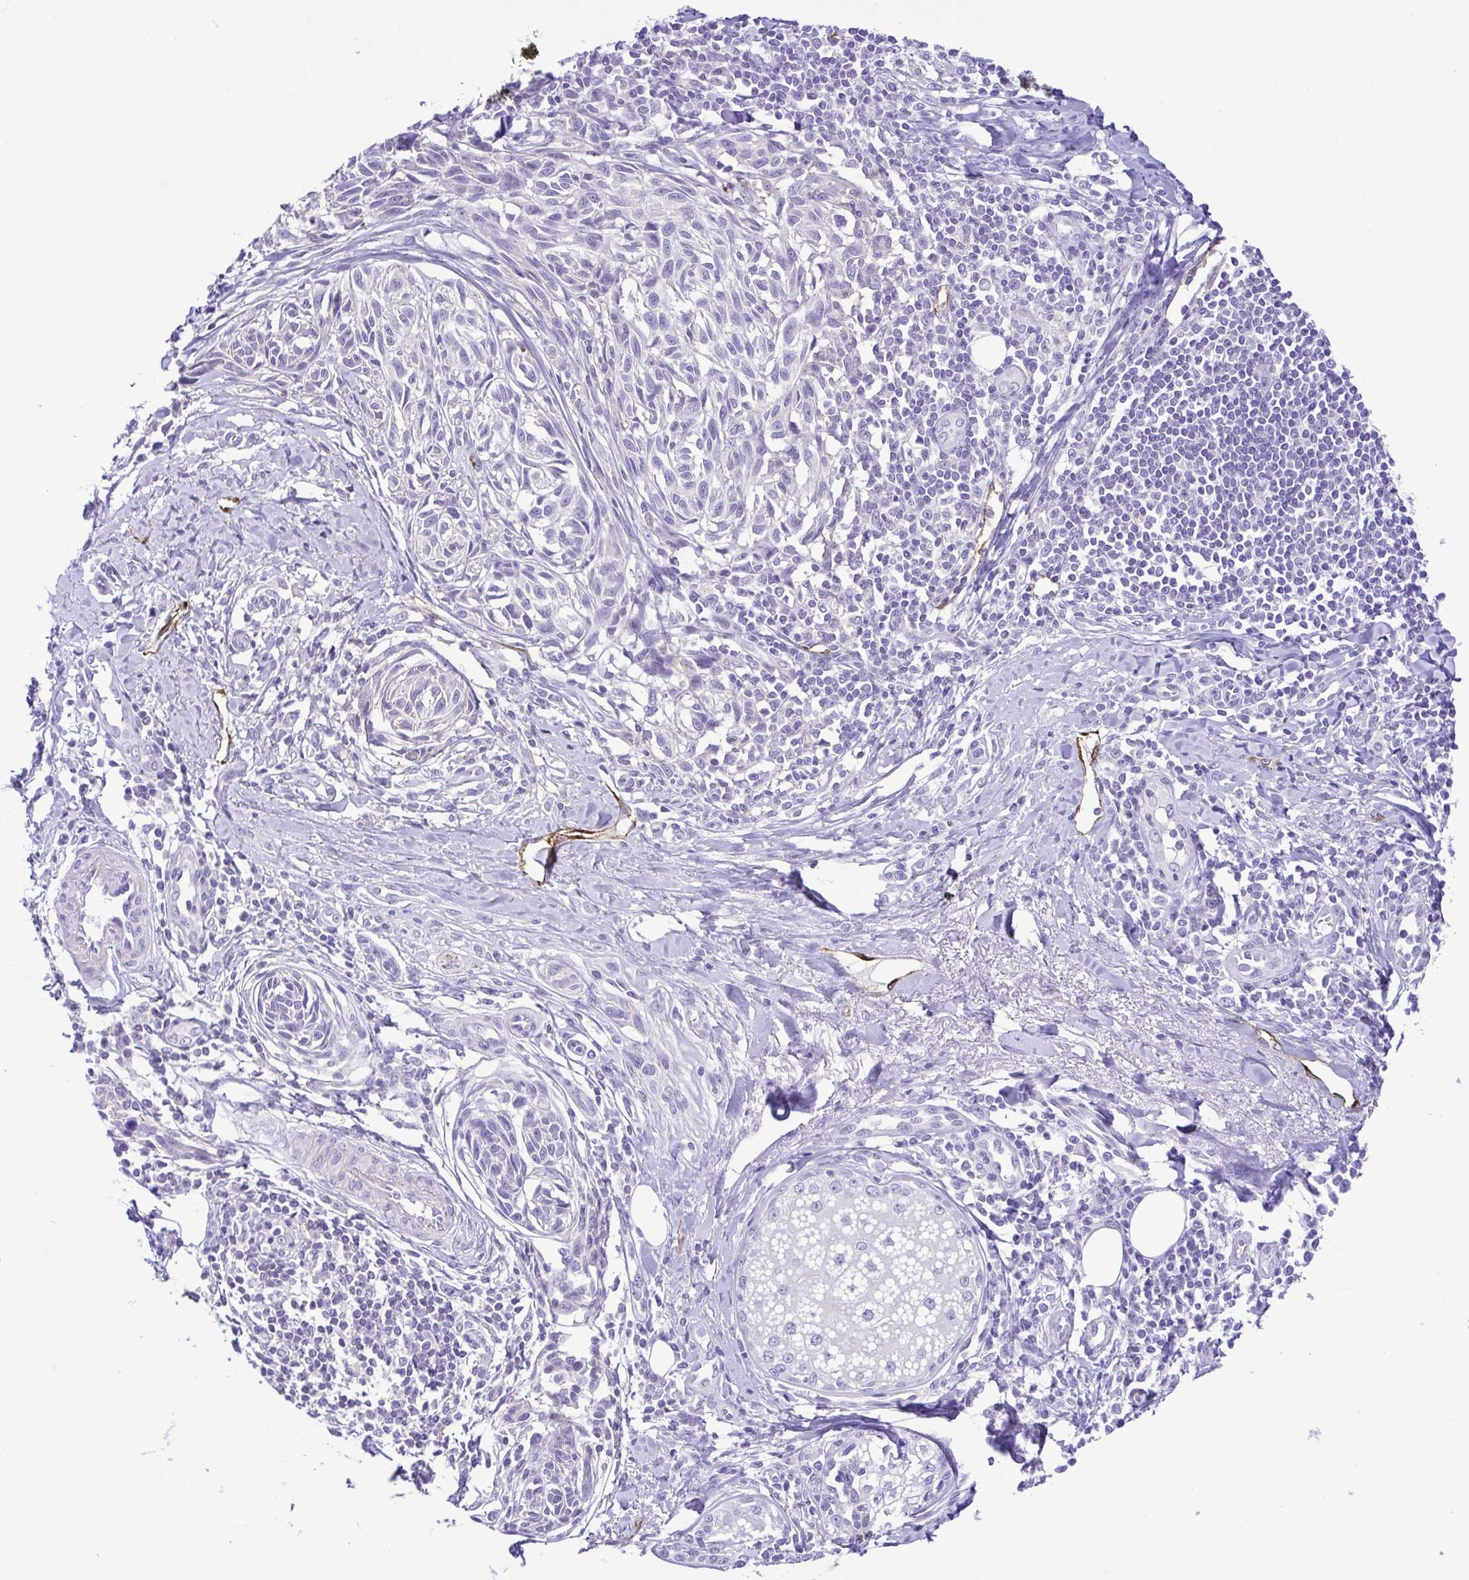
{"staining": {"intensity": "negative", "quantity": "none", "location": "none"}, "tissue": "melanoma", "cell_type": "Tumor cells", "image_type": "cancer", "snomed": [{"axis": "morphology", "description": "Malignant melanoma, NOS"}, {"axis": "topography", "description": "Skin"}], "caption": "Immunohistochemistry image of neoplastic tissue: human melanoma stained with DAB (3,3'-diaminobenzidine) shows no significant protein staining in tumor cells.", "gene": "GPR182", "patient": {"sex": "female", "age": 86}}